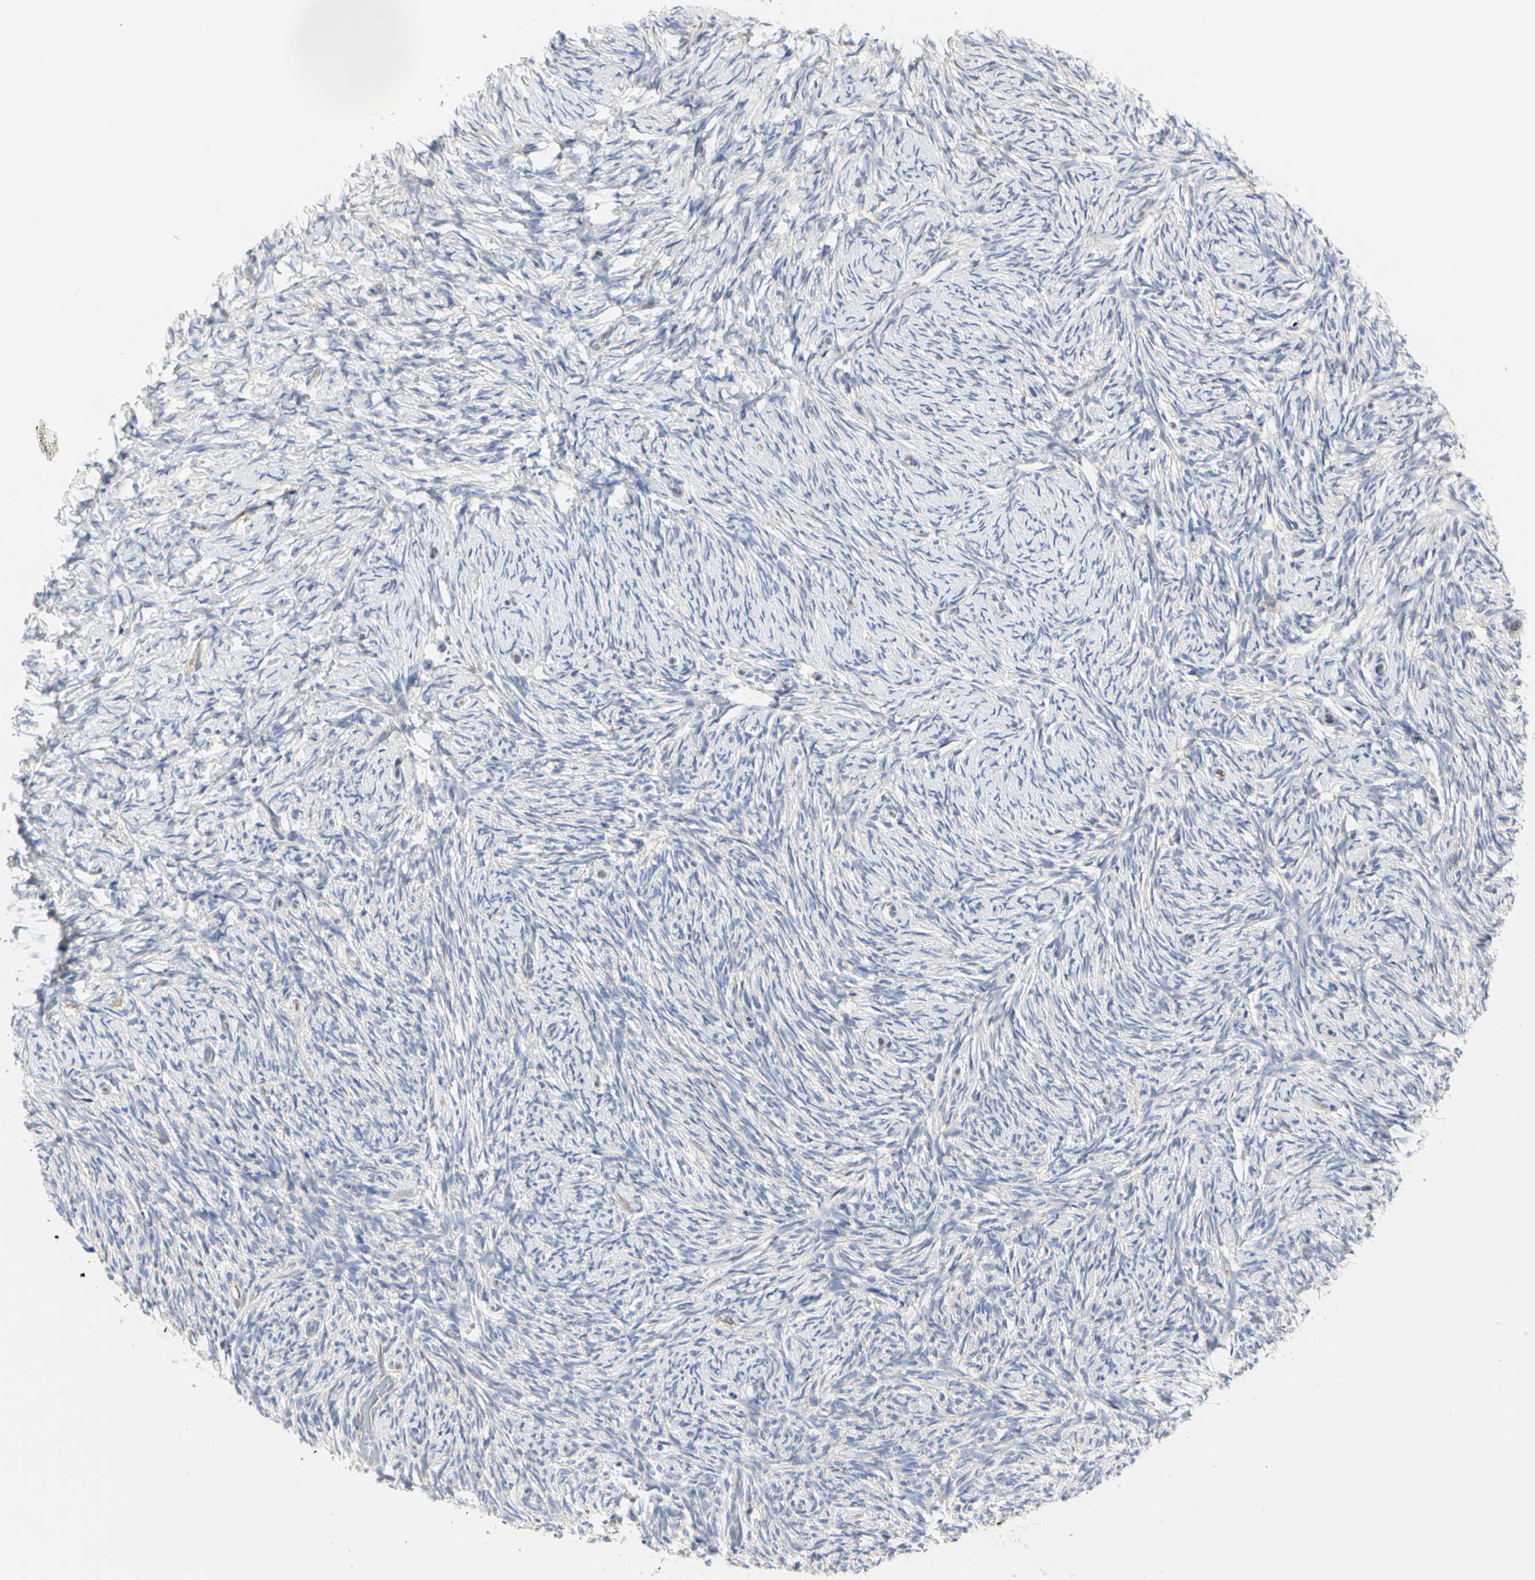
{"staining": {"intensity": "negative", "quantity": "none", "location": "none"}, "tissue": "ovary", "cell_type": "Ovarian stroma cells", "image_type": "normal", "snomed": [{"axis": "morphology", "description": "Normal tissue, NOS"}, {"axis": "topography", "description": "Ovary"}], "caption": "Immunohistochemistry micrograph of benign ovary stained for a protein (brown), which exhibits no staining in ovarian stroma cells. (DAB immunohistochemistry (IHC), high magnification).", "gene": "C3orf52", "patient": {"sex": "female", "age": 60}}